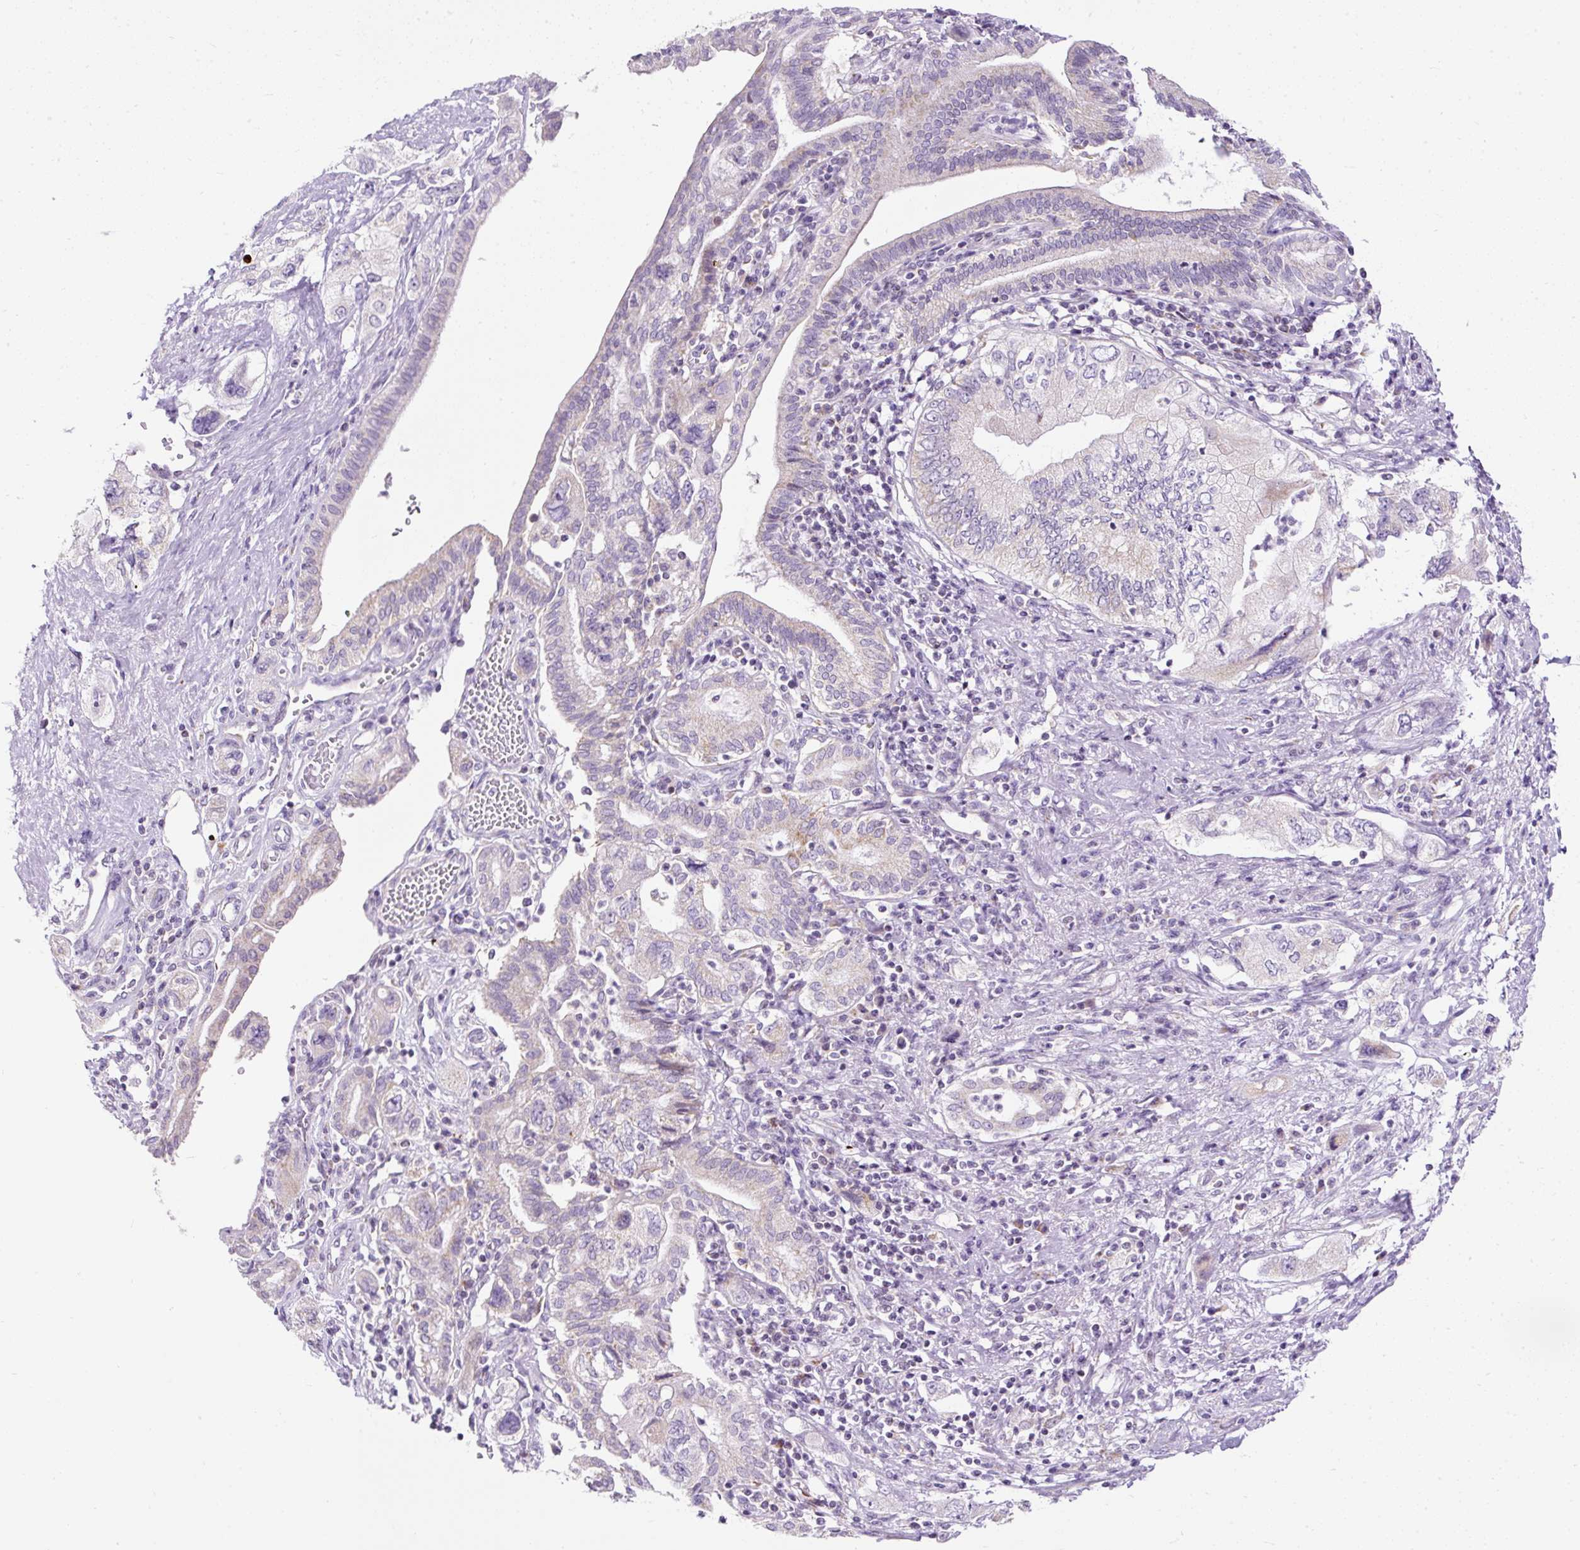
{"staining": {"intensity": "weak", "quantity": "<25%", "location": "cytoplasmic/membranous"}, "tissue": "pancreatic cancer", "cell_type": "Tumor cells", "image_type": "cancer", "snomed": [{"axis": "morphology", "description": "Adenocarcinoma, NOS"}, {"axis": "topography", "description": "Pancreas"}], "caption": "Adenocarcinoma (pancreatic) stained for a protein using IHC exhibits no expression tumor cells.", "gene": "FMC1", "patient": {"sex": "female", "age": 73}}